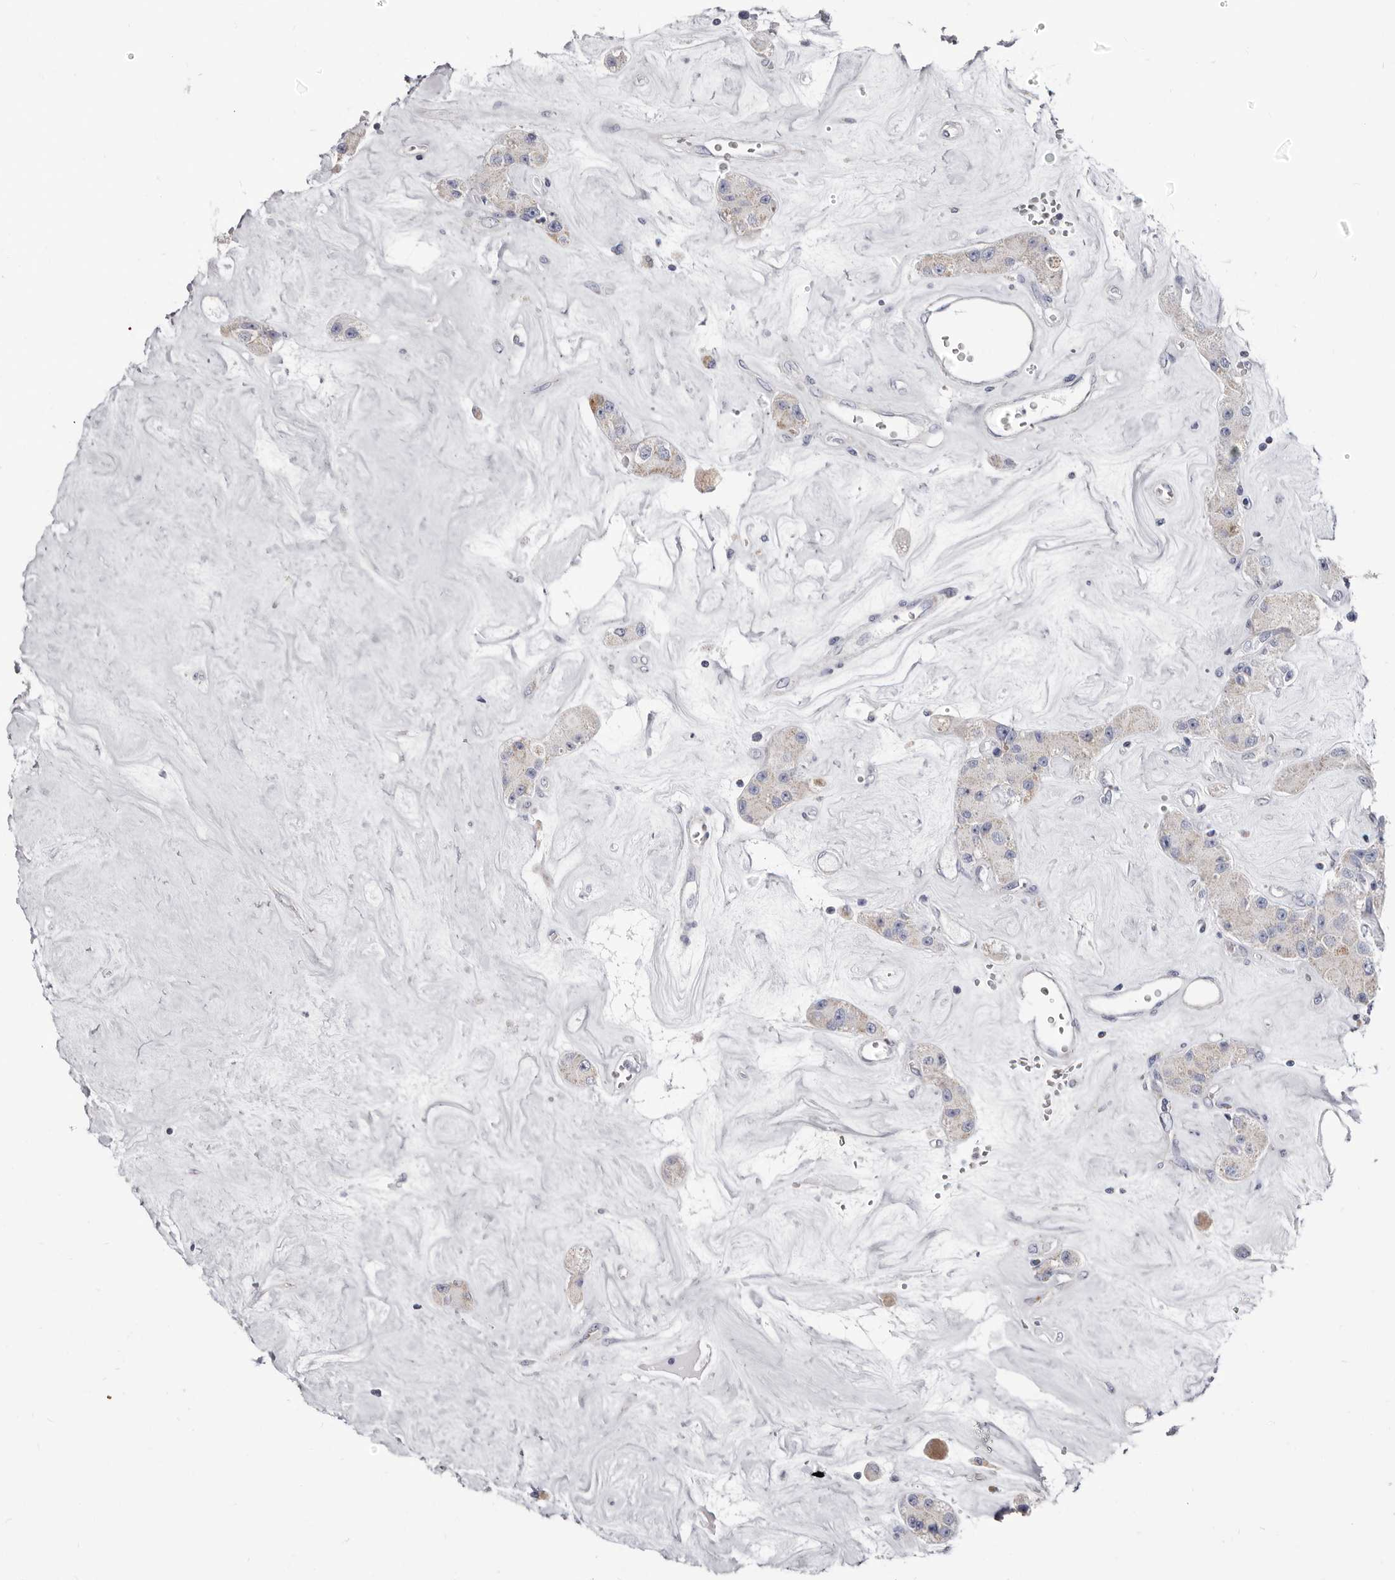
{"staining": {"intensity": "weak", "quantity": ">75%", "location": "cytoplasmic/membranous"}, "tissue": "carcinoid", "cell_type": "Tumor cells", "image_type": "cancer", "snomed": [{"axis": "morphology", "description": "Carcinoid, malignant, NOS"}, {"axis": "topography", "description": "Pancreas"}], "caption": "The photomicrograph exhibits a brown stain indicating the presence of a protein in the cytoplasmic/membranous of tumor cells in carcinoid.", "gene": "RSPO2", "patient": {"sex": "male", "age": 41}}